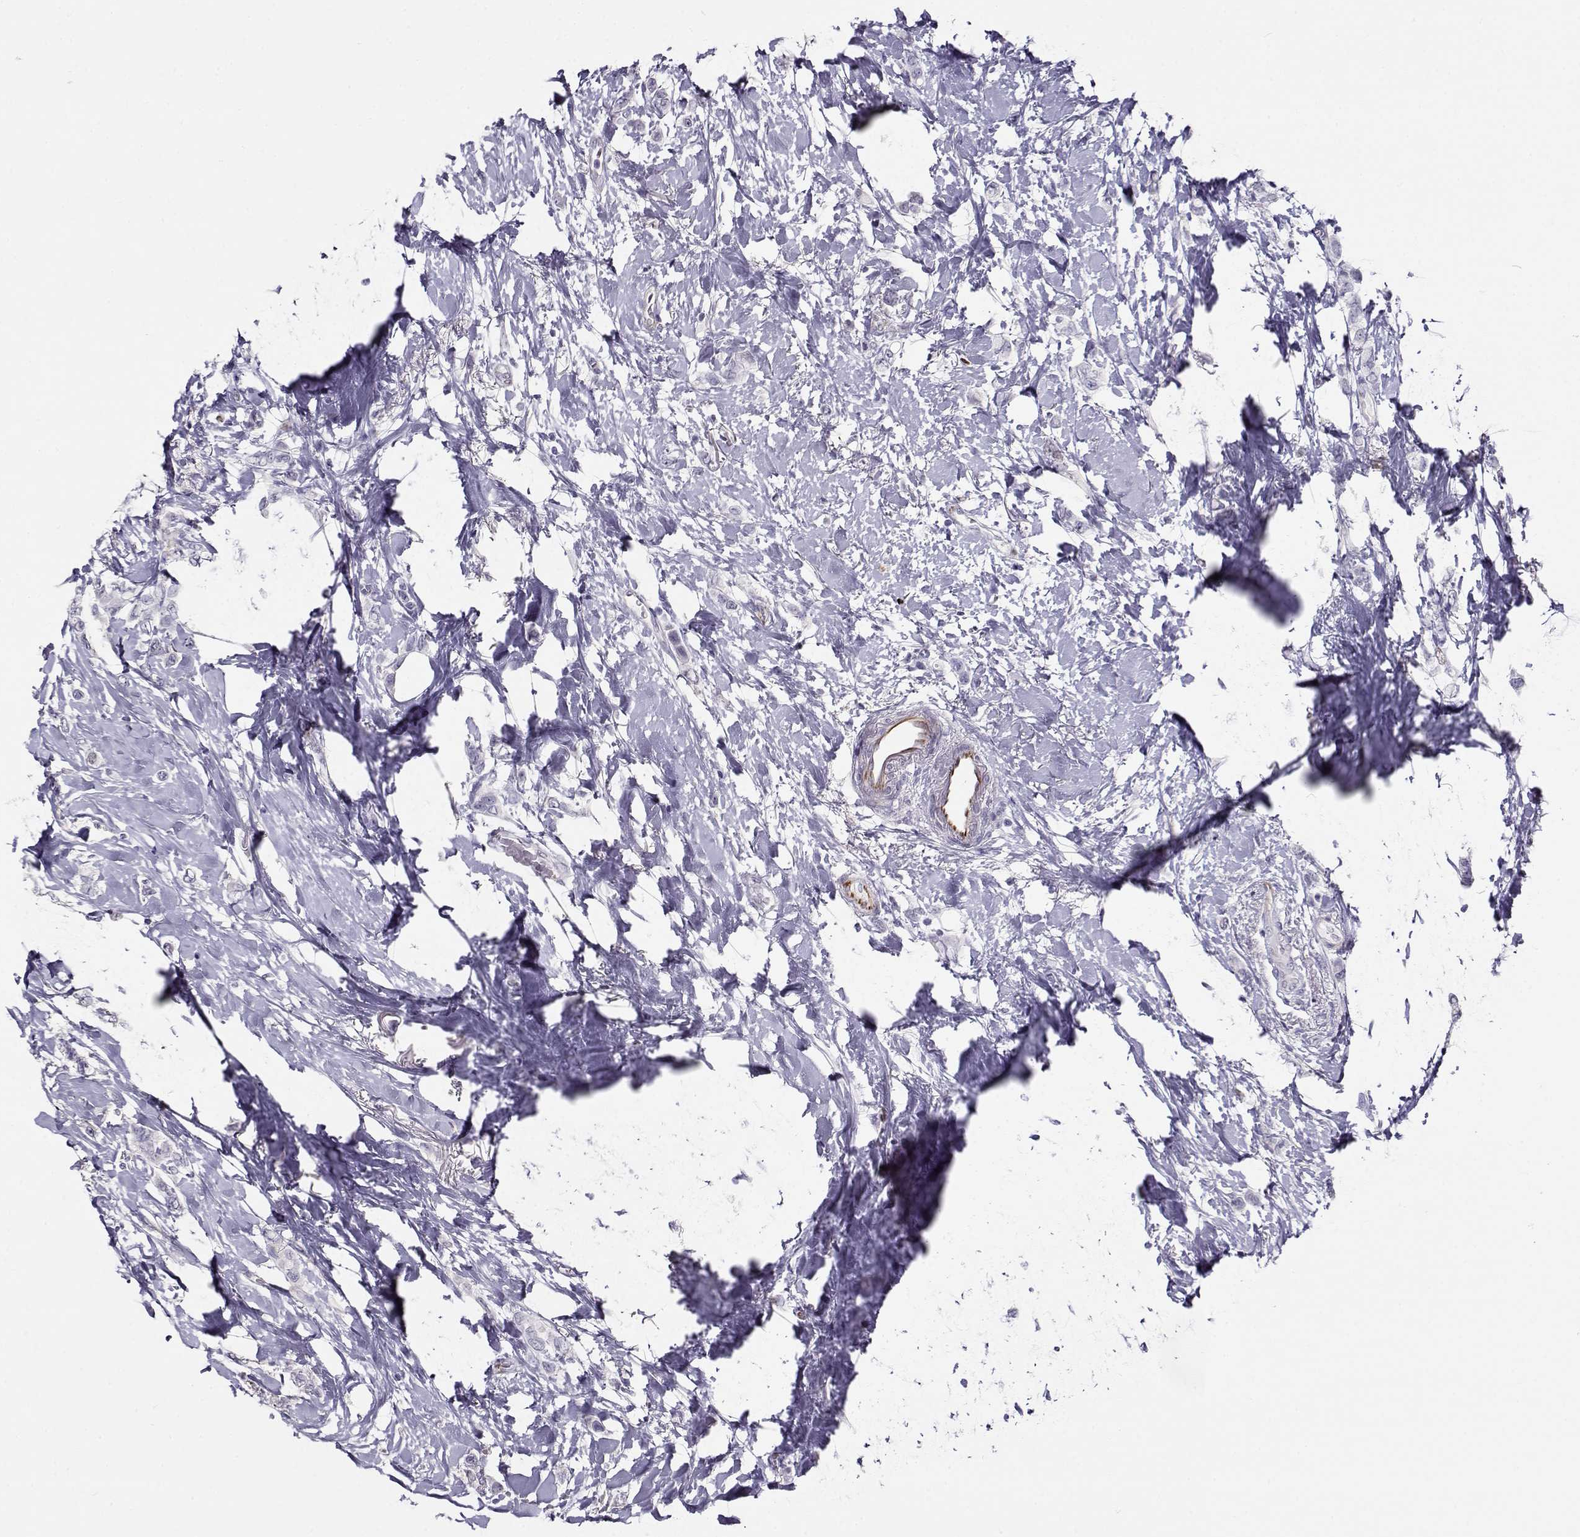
{"staining": {"intensity": "negative", "quantity": "none", "location": "none"}, "tissue": "breast cancer", "cell_type": "Tumor cells", "image_type": "cancer", "snomed": [{"axis": "morphology", "description": "Lobular carcinoma"}, {"axis": "topography", "description": "Breast"}], "caption": "IHC of human lobular carcinoma (breast) exhibits no staining in tumor cells.", "gene": "NPW", "patient": {"sex": "female", "age": 66}}